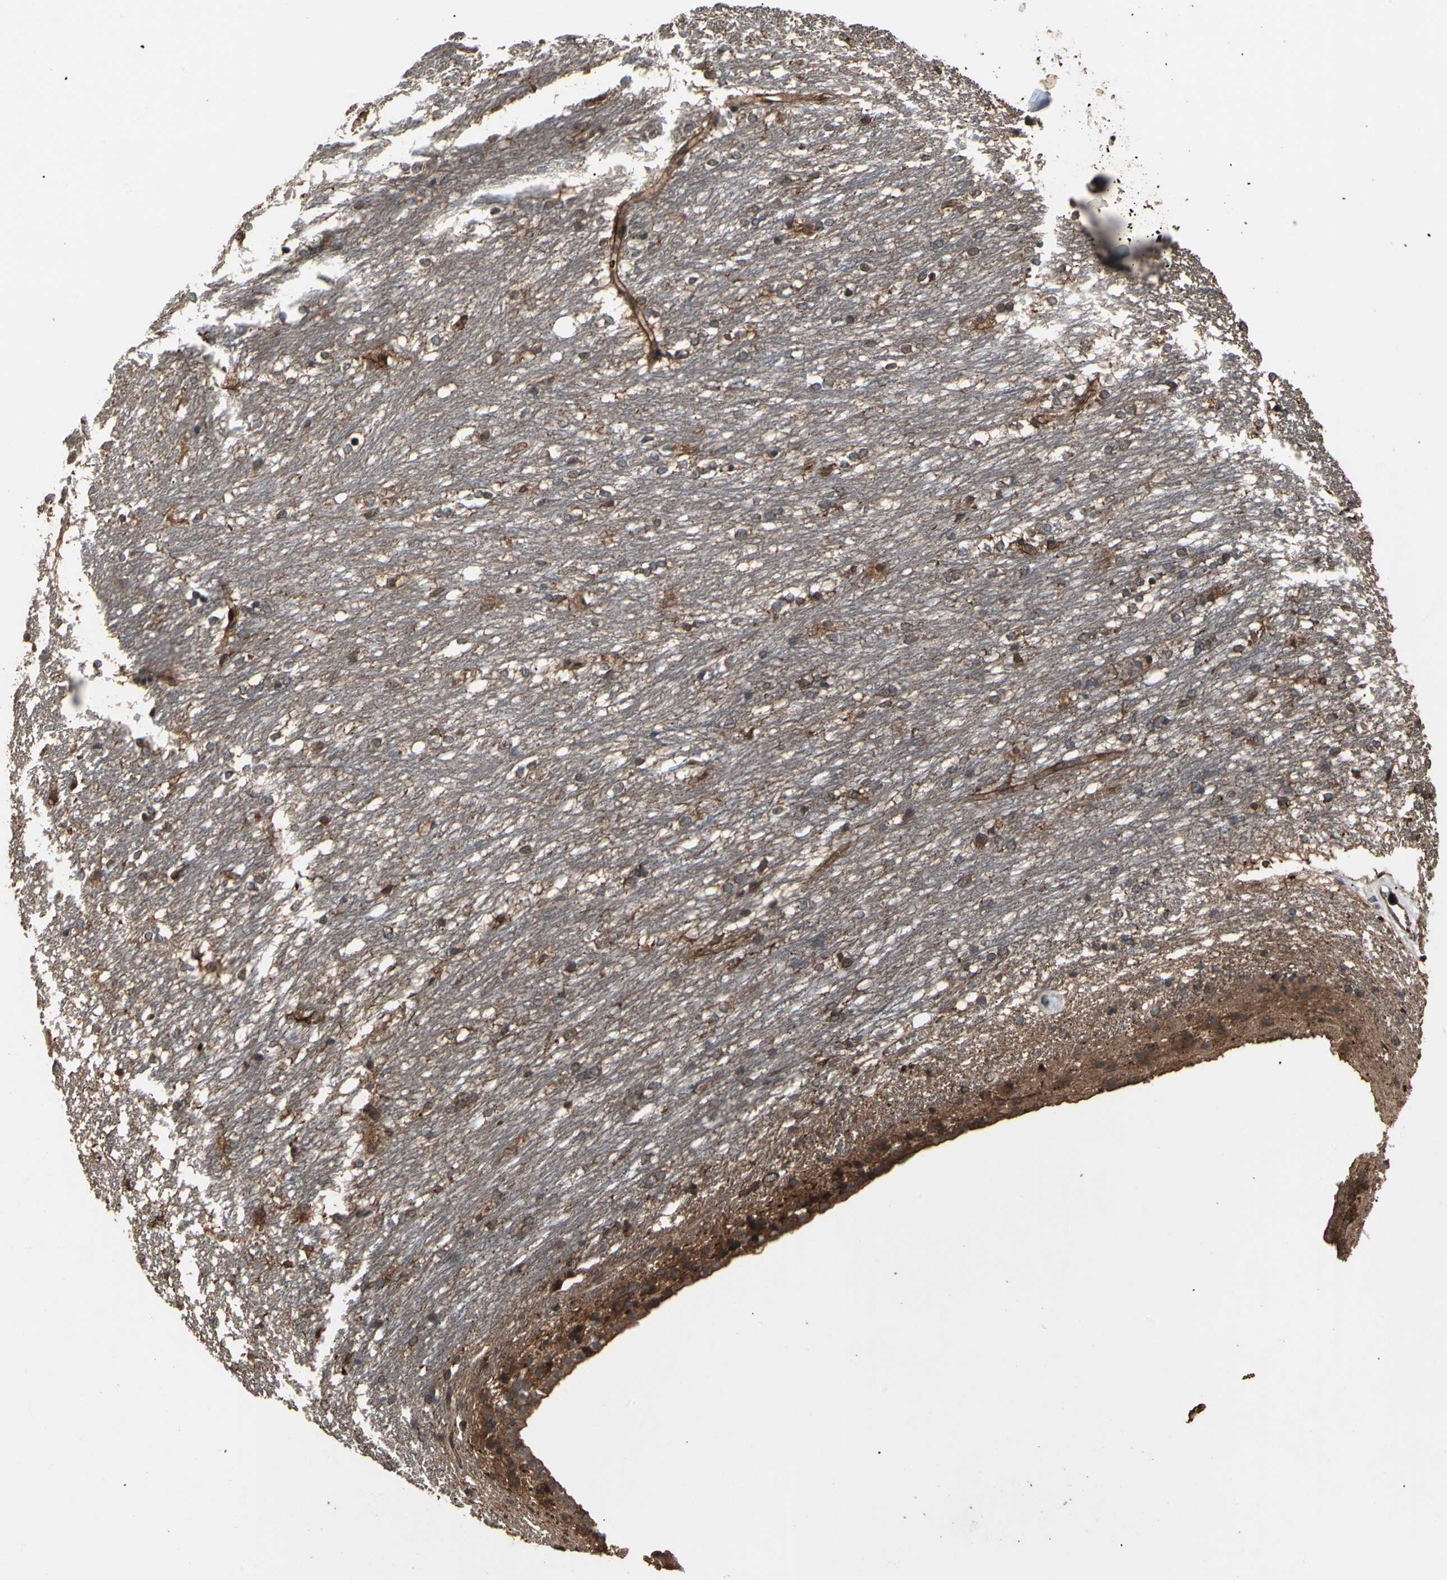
{"staining": {"intensity": "strong", "quantity": ">75%", "location": "cytoplasmic/membranous,nuclear"}, "tissue": "caudate", "cell_type": "Glial cells", "image_type": "normal", "snomed": [{"axis": "morphology", "description": "Normal tissue, NOS"}, {"axis": "topography", "description": "Lateral ventricle wall"}], "caption": "Immunohistochemical staining of benign human caudate reveals >75% levels of strong cytoplasmic/membranous,nuclear protein positivity in approximately >75% of glial cells.", "gene": "AGBL2", "patient": {"sex": "female", "age": 19}}